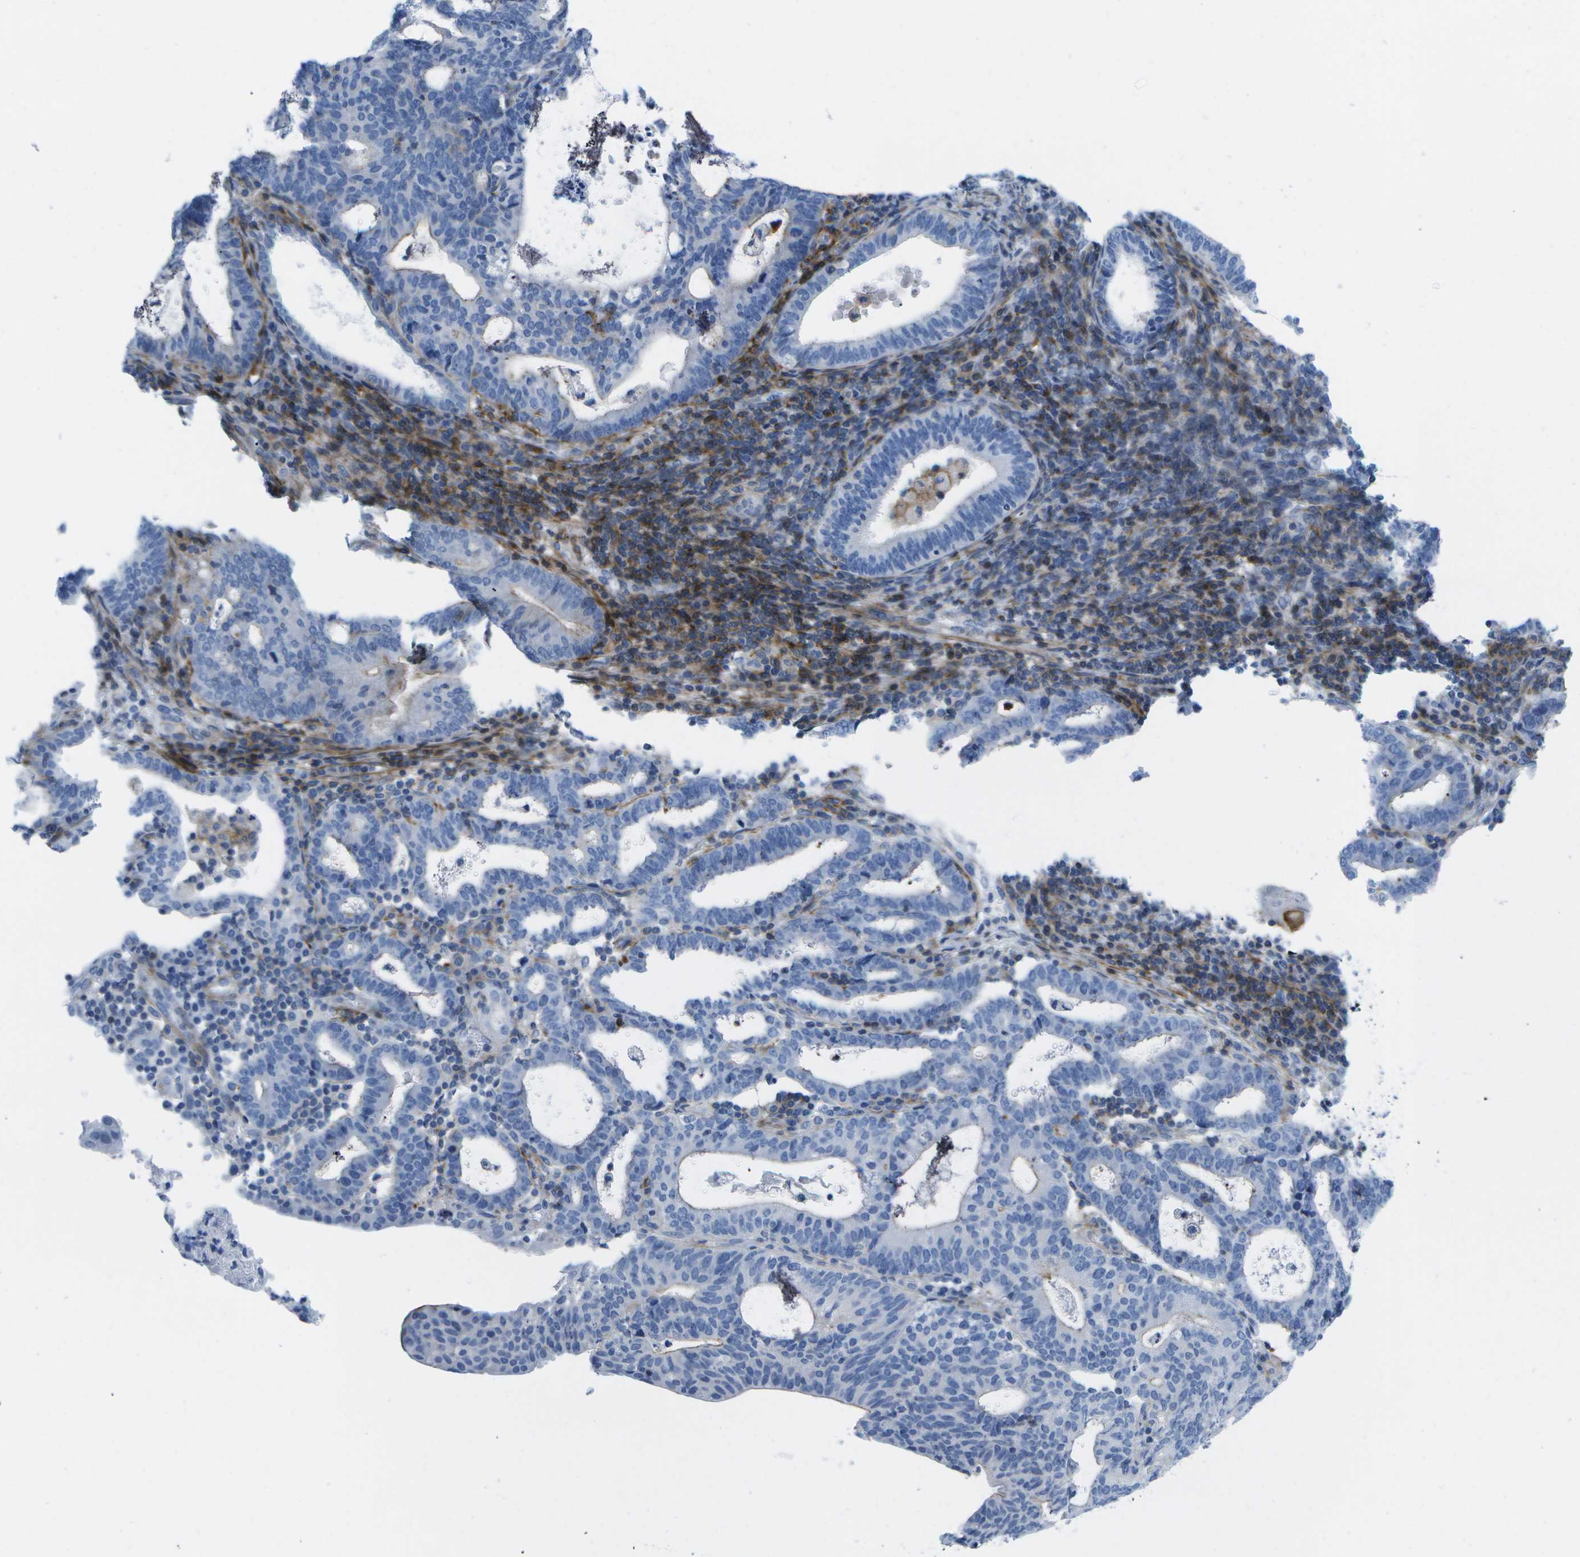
{"staining": {"intensity": "negative", "quantity": "none", "location": "none"}, "tissue": "endometrial cancer", "cell_type": "Tumor cells", "image_type": "cancer", "snomed": [{"axis": "morphology", "description": "Adenocarcinoma, NOS"}, {"axis": "topography", "description": "Uterus"}], "caption": "Immunohistochemistry histopathology image of endometrial adenocarcinoma stained for a protein (brown), which reveals no expression in tumor cells.", "gene": "ADGRG6", "patient": {"sex": "female", "age": 83}}